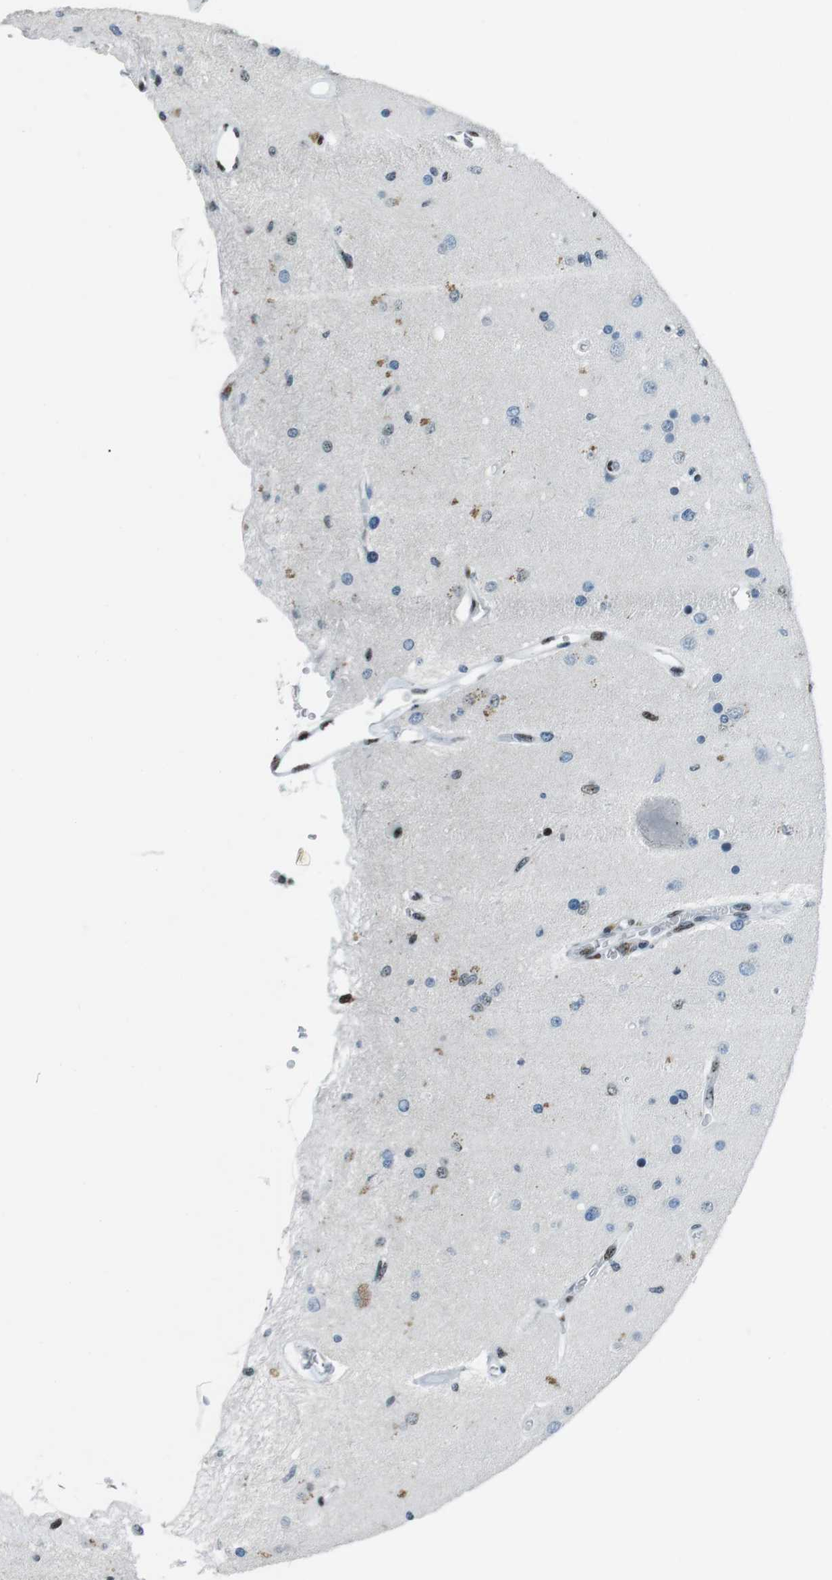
{"staining": {"intensity": "weak", "quantity": "<25%", "location": "nuclear"}, "tissue": "glioma", "cell_type": "Tumor cells", "image_type": "cancer", "snomed": [{"axis": "morphology", "description": "Normal tissue, NOS"}, {"axis": "morphology", "description": "Glioma, malignant, High grade"}, {"axis": "topography", "description": "Cerebral cortex"}], "caption": "Immunohistochemical staining of malignant glioma (high-grade) reveals no significant positivity in tumor cells.", "gene": "PML", "patient": {"sex": "male", "age": 77}}